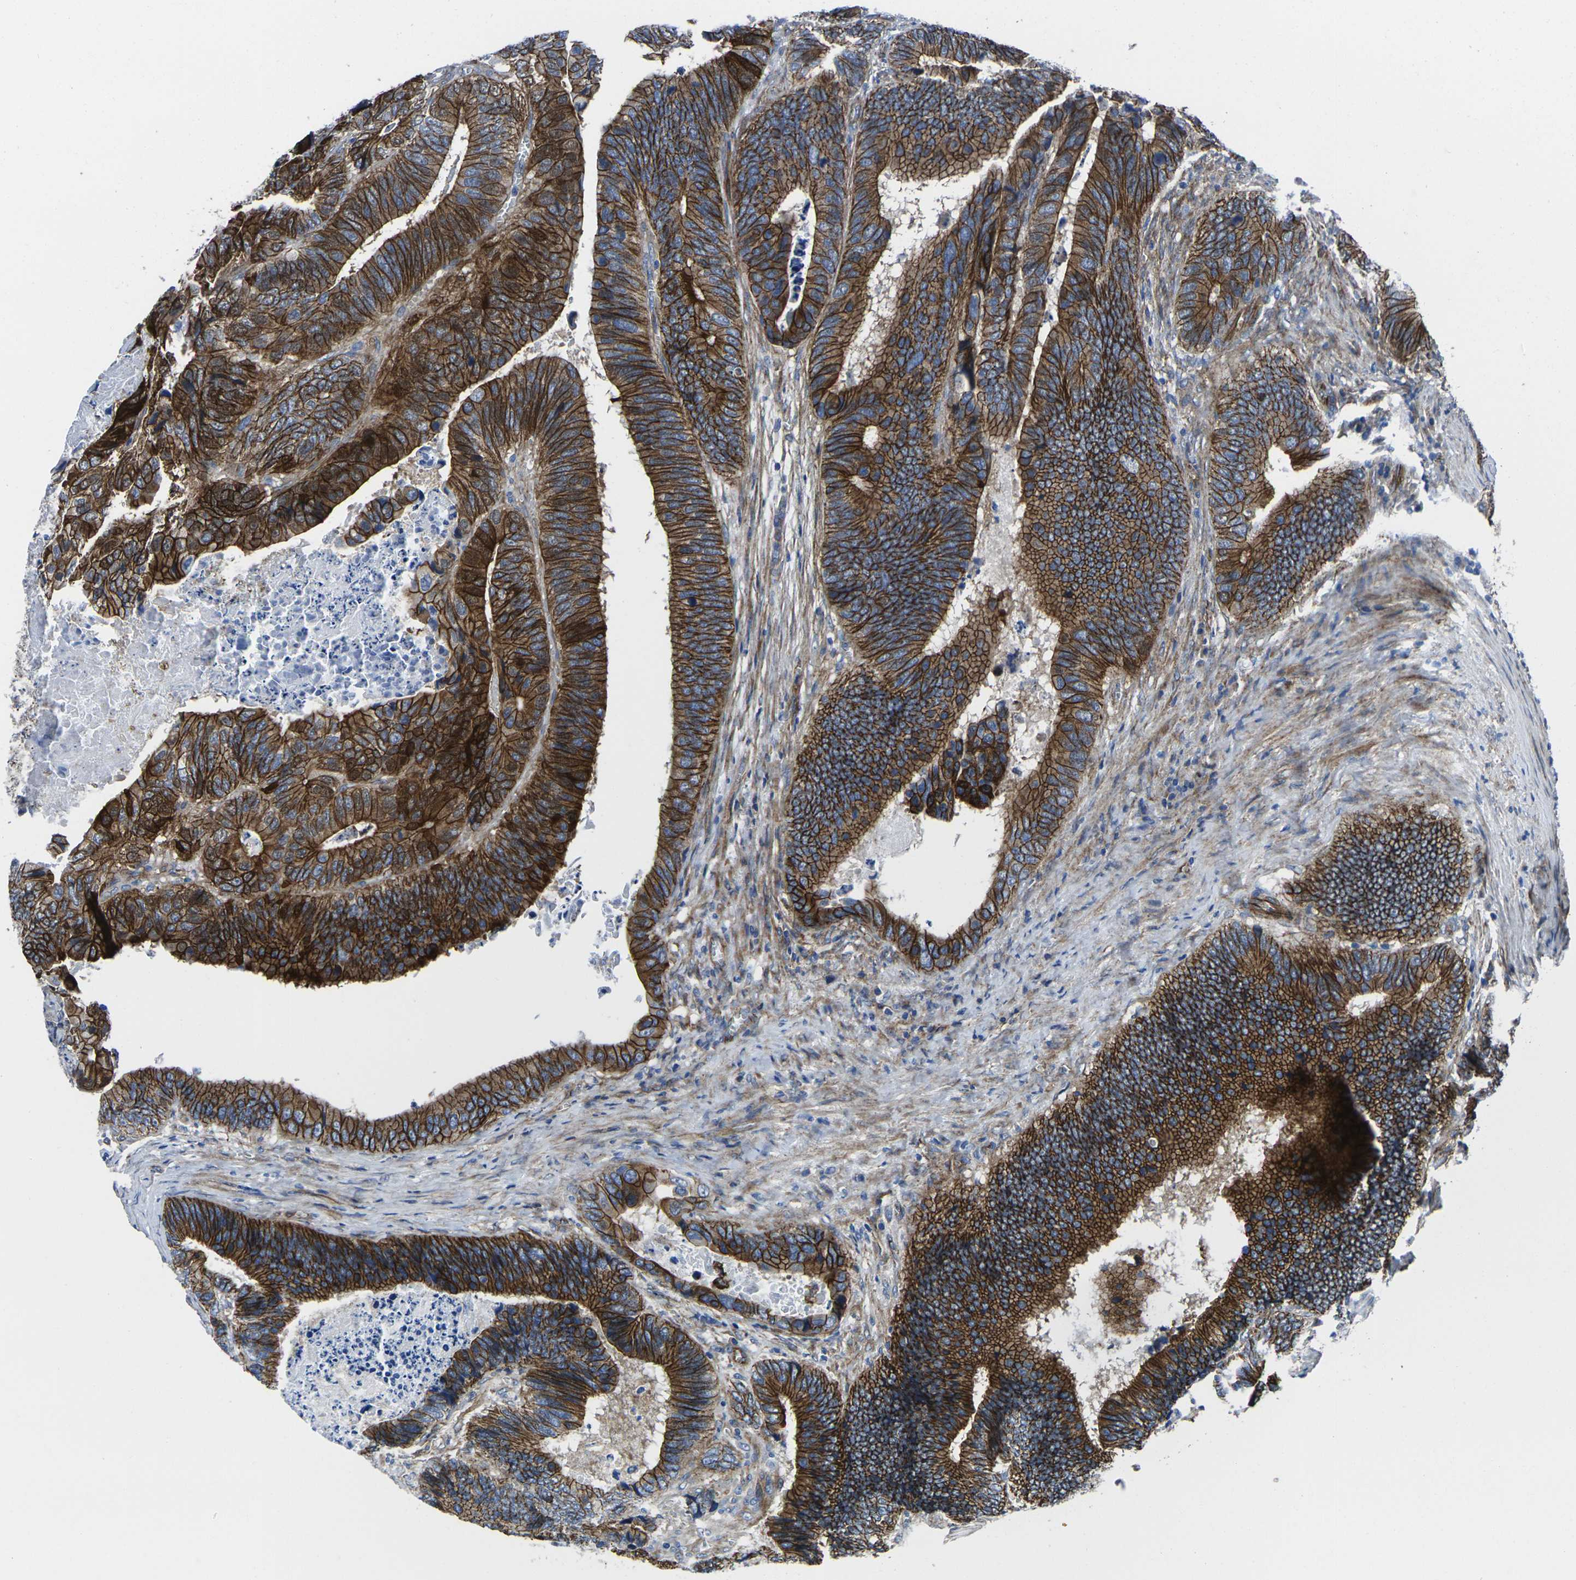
{"staining": {"intensity": "strong", "quantity": ">75%", "location": "cytoplasmic/membranous"}, "tissue": "colorectal cancer", "cell_type": "Tumor cells", "image_type": "cancer", "snomed": [{"axis": "morphology", "description": "Adenocarcinoma, NOS"}, {"axis": "topography", "description": "Colon"}], "caption": "Adenocarcinoma (colorectal) stained for a protein exhibits strong cytoplasmic/membranous positivity in tumor cells.", "gene": "NUMB", "patient": {"sex": "male", "age": 72}}